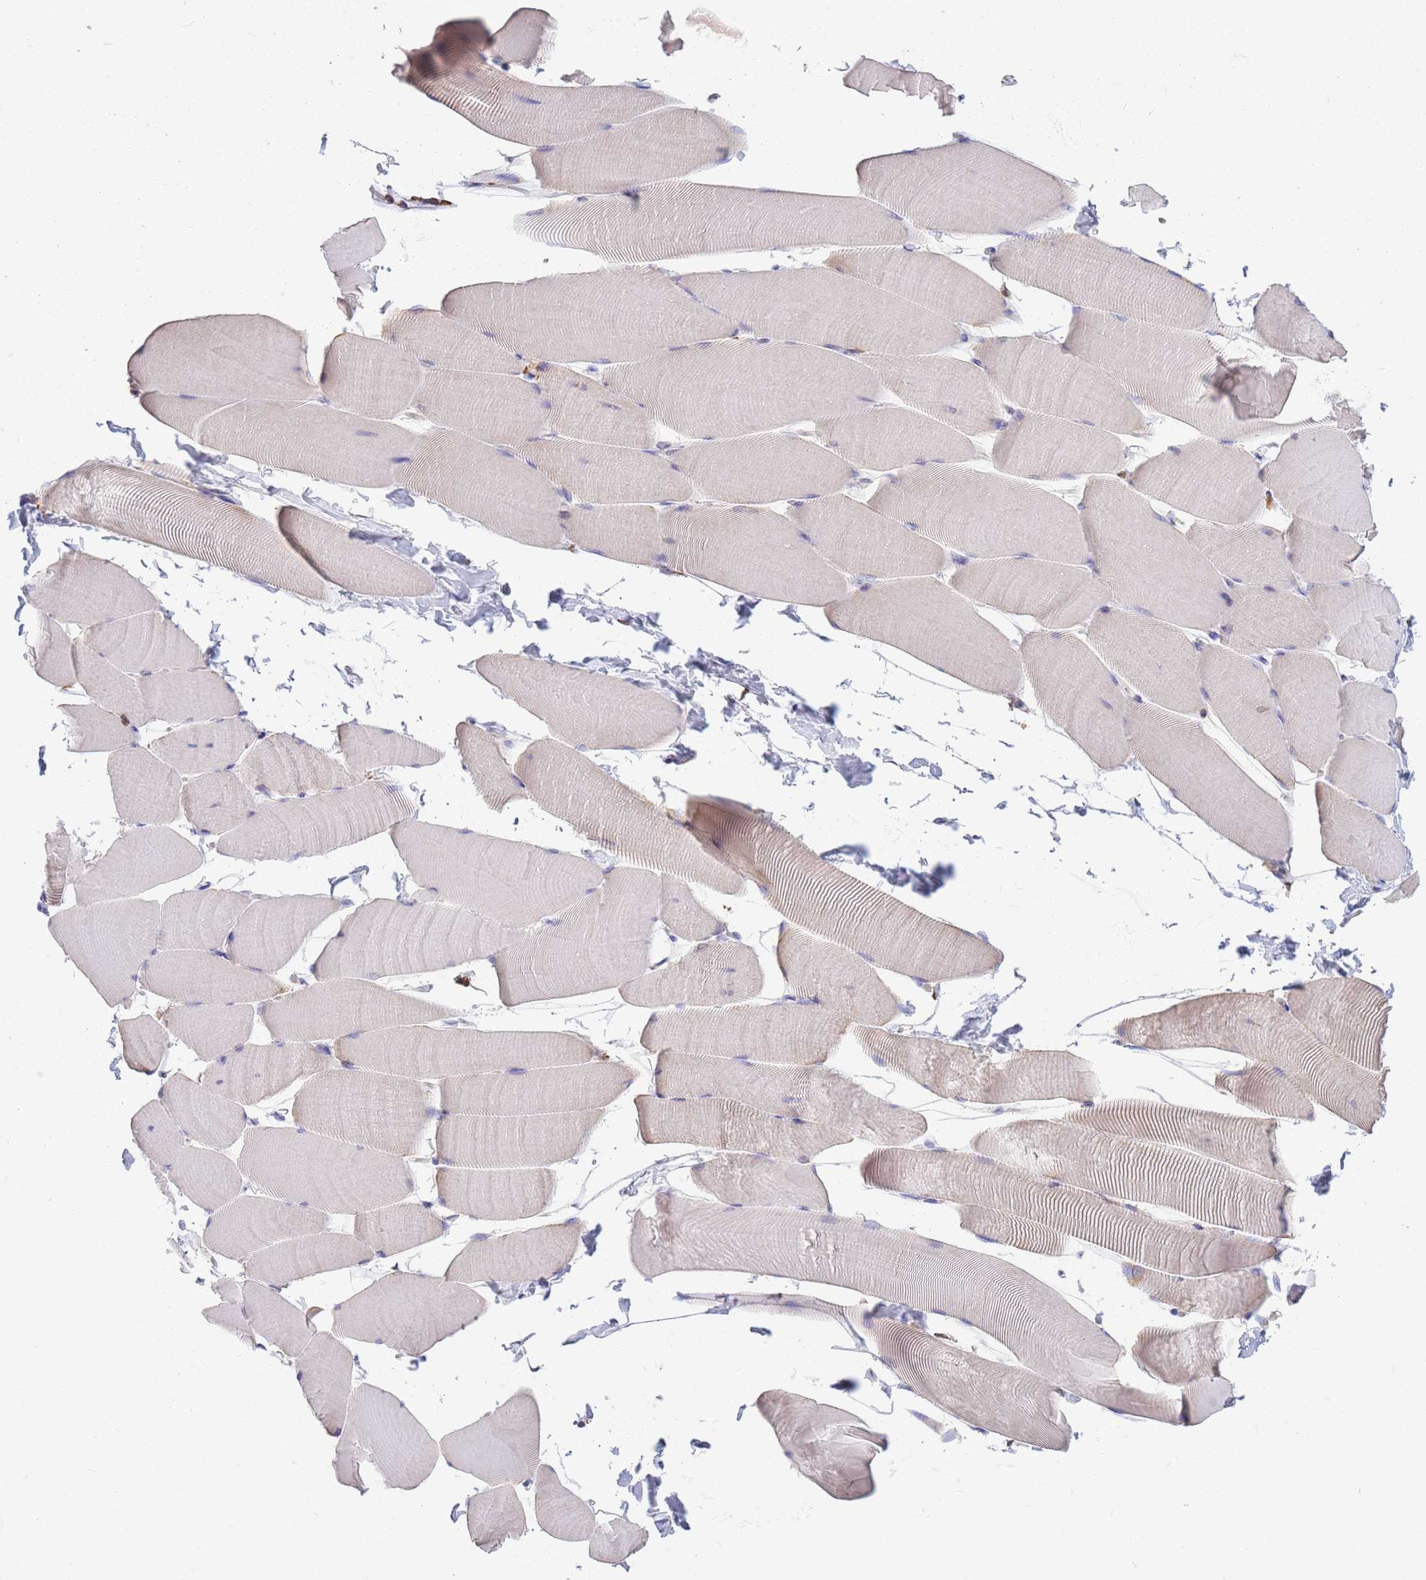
{"staining": {"intensity": "negative", "quantity": "none", "location": "none"}, "tissue": "skeletal muscle", "cell_type": "Myocytes", "image_type": "normal", "snomed": [{"axis": "morphology", "description": "Normal tissue, NOS"}, {"axis": "topography", "description": "Skeletal muscle"}], "caption": "Human skeletal muscle stained for a protein using immunohistochemistry exhibits no staining in myocytes.", "gene": "MRPL54", "patient": {"sex": "male", "age": 25}}